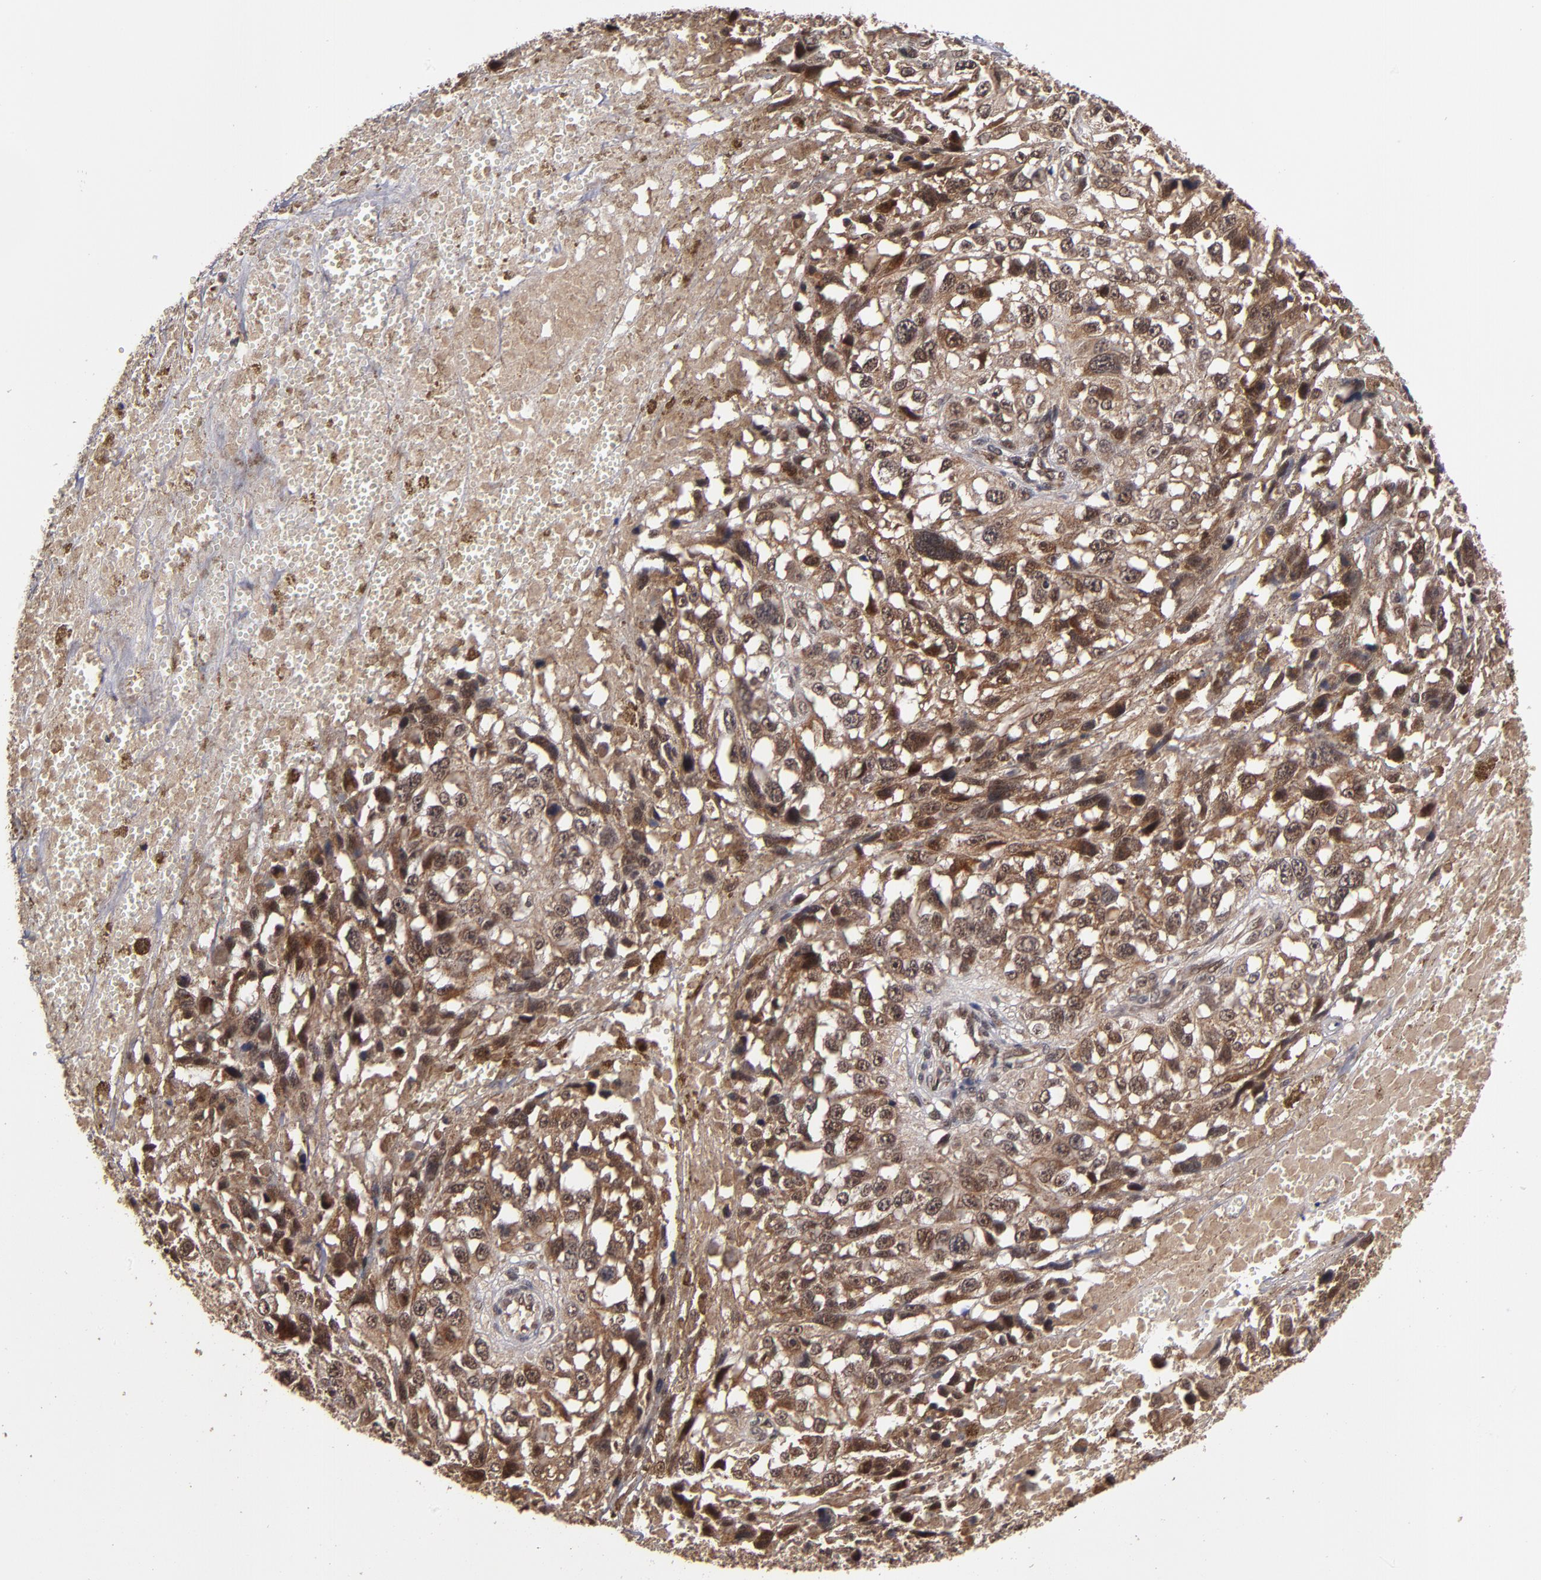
{"staining": {"intensity": "moderate", "quantity": ">75%", "location": "cytoplasmic/membranous,nuclear"}, "tissue": "melanoma", "cell_type": "Tumor cells", "image_type": "cancer", "snomed": [{"axis": "morphology", "description": "Malignant melanoma, Metastatic site"}, {"axis": "topography", "description": "Lymph node"}], "caption": "Malignant melanoma (metastatic site) tissue demonstrates moderate cytoplasmic/membranous and nuclear expression in about >75% of tumor cells", "gene": "CUL5", "patient": {"sex": "male", "age": 59}}